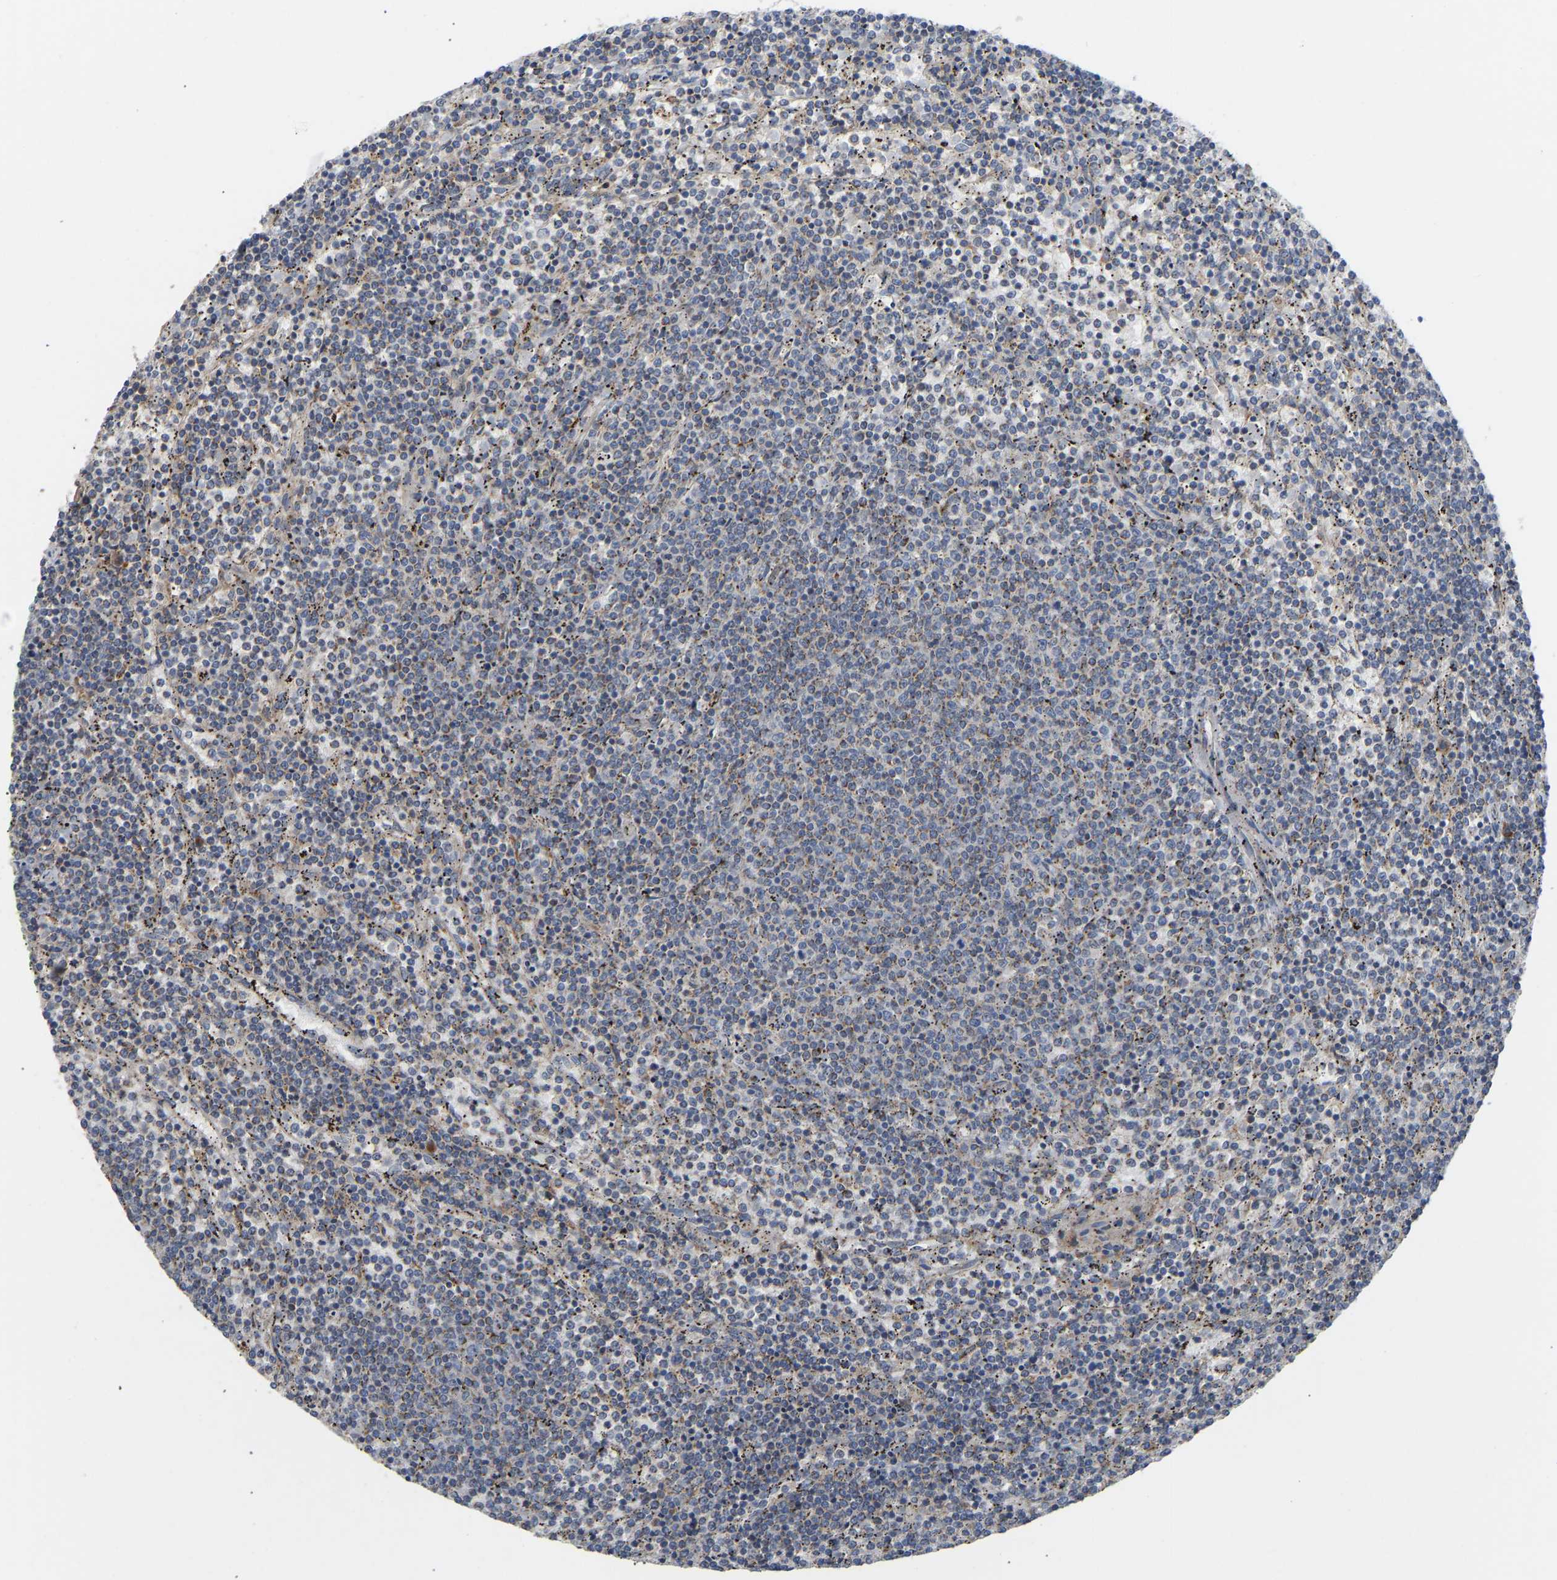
{"staining": {"intensity": "weak", "quantity": "<25%", "location": "cytoplasmic/membranous"}, "tissue": "lymphoma", "cell_type": "Tumor cells", "image_type": "cancer", "snomed": [{"axis": "morphology", "description": "Malignant lymphoma, non-Hodgkin's type, Low grade"}, {"axis": "topography", "description": "Spleen"}], "caption": "DAB (3,3'-diaminobenzidine) immunohistochemical staining of human malignant lymphoma, non-Hodgkin's type (low-grade) shows no significant staining in tumor cells. Brightfield microscopy of immunohistochemistry stained with DAB (brown) and hematoxylin (blue), captured at high magnification.", "gene": "HACD2", "patient": {"sex": "female", "age": 50}}